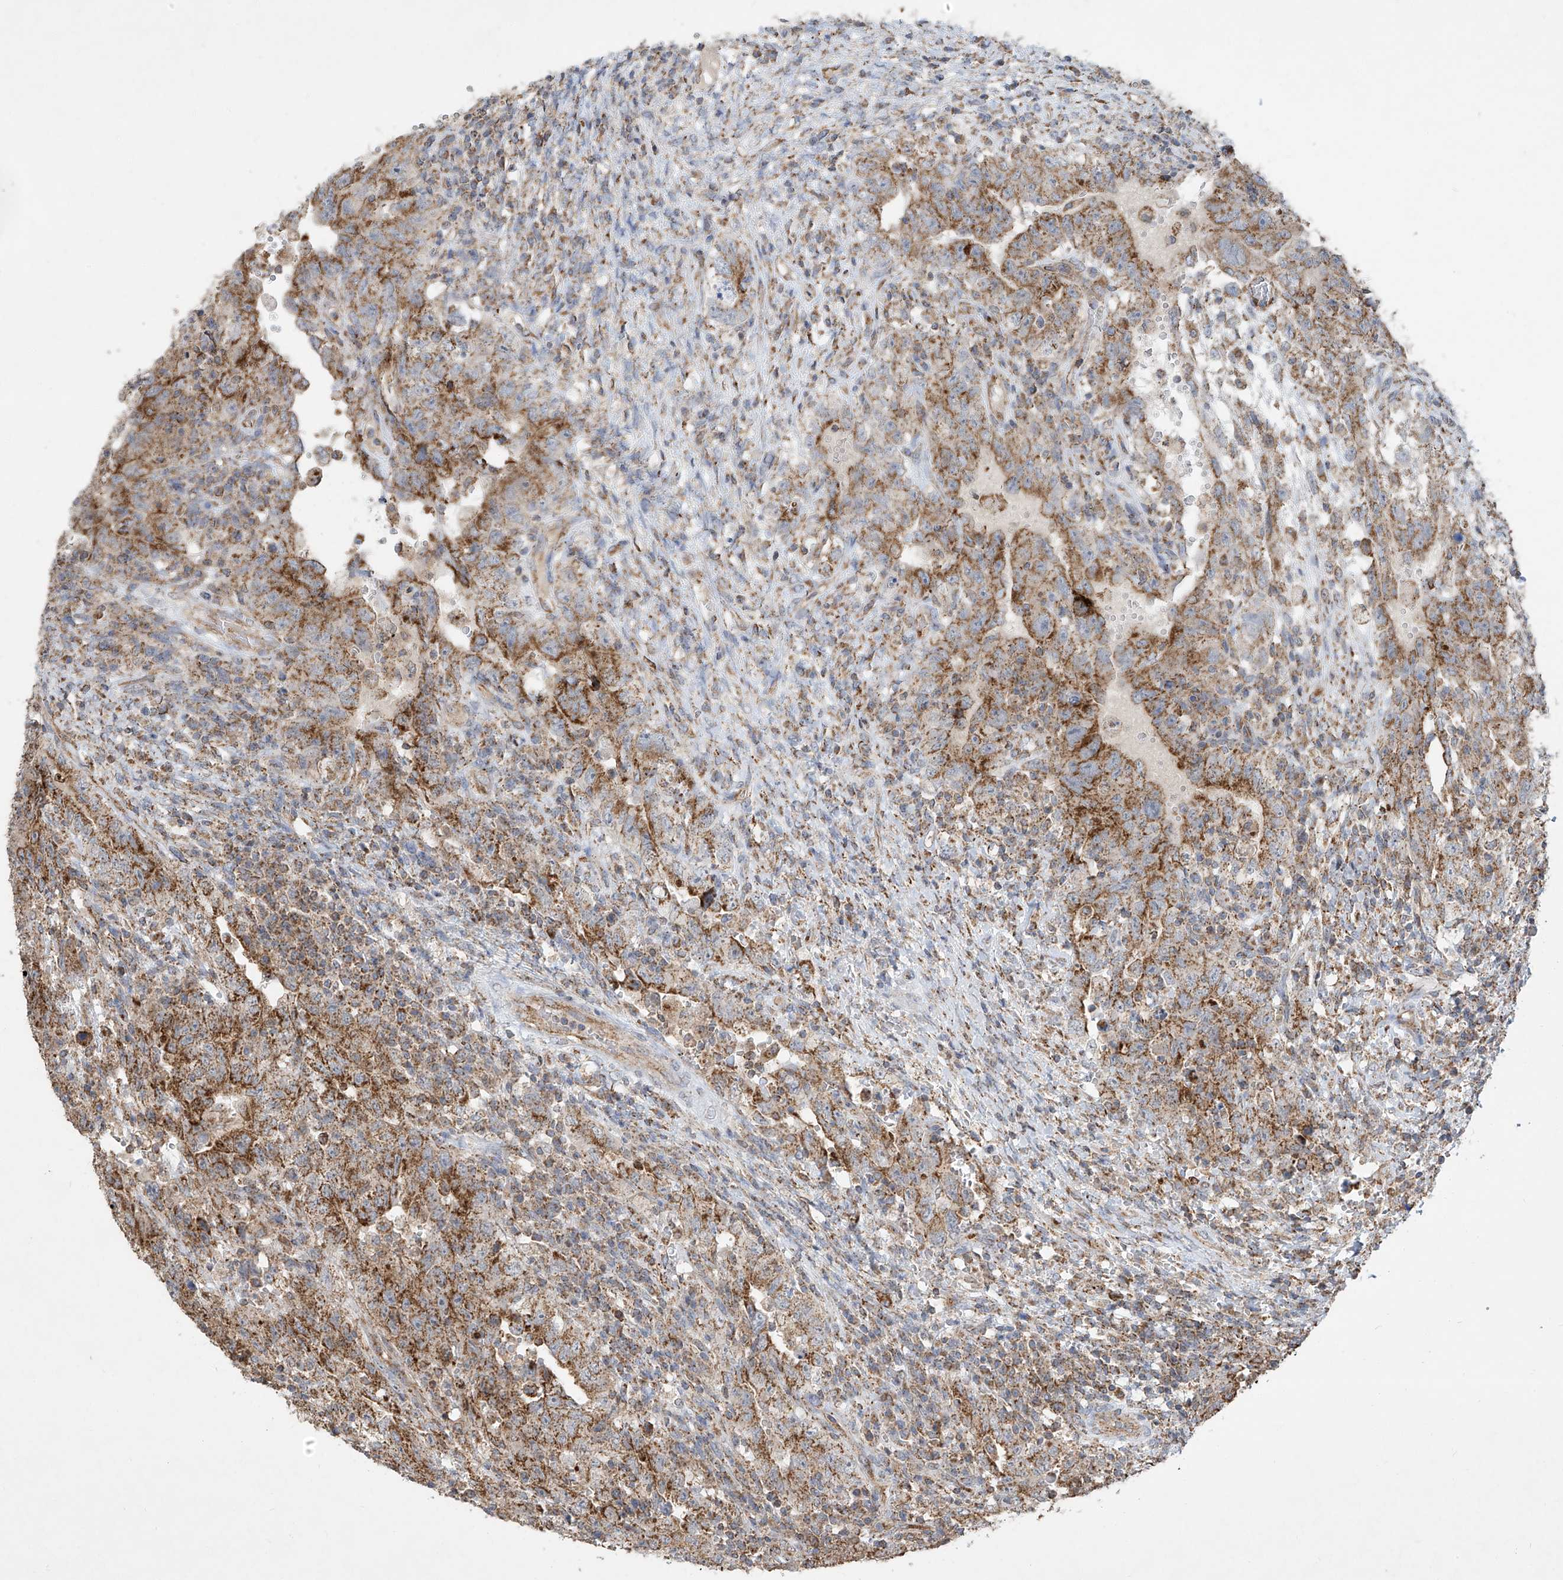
{"staining": {"intensity": "moderate", "quantity": ">75%", "location": "cytoplasmic/membranous"}, "tissue": "testis cancer", "cell_type": "Tumor cells", "image_type": "cancer", "snomed": [{"axis": "morphology", "description": "Carcinoma, Embryonal, NOS"}, {"axis": "topography", "description": "Testis"}], "caption": "High-magnification brightfield microscopy of embryonal carcinoma (testis) stained with DAB (3,3'-diaminobenzidine) (brown) and counterstained with hematoxylin (blue). tumor cells exhibit moderate cytoplasmic/membranous positivity is seen in about>75% of cells.", "gene": "UQCC1", "patient": {"sex": "male", "age": 26}}